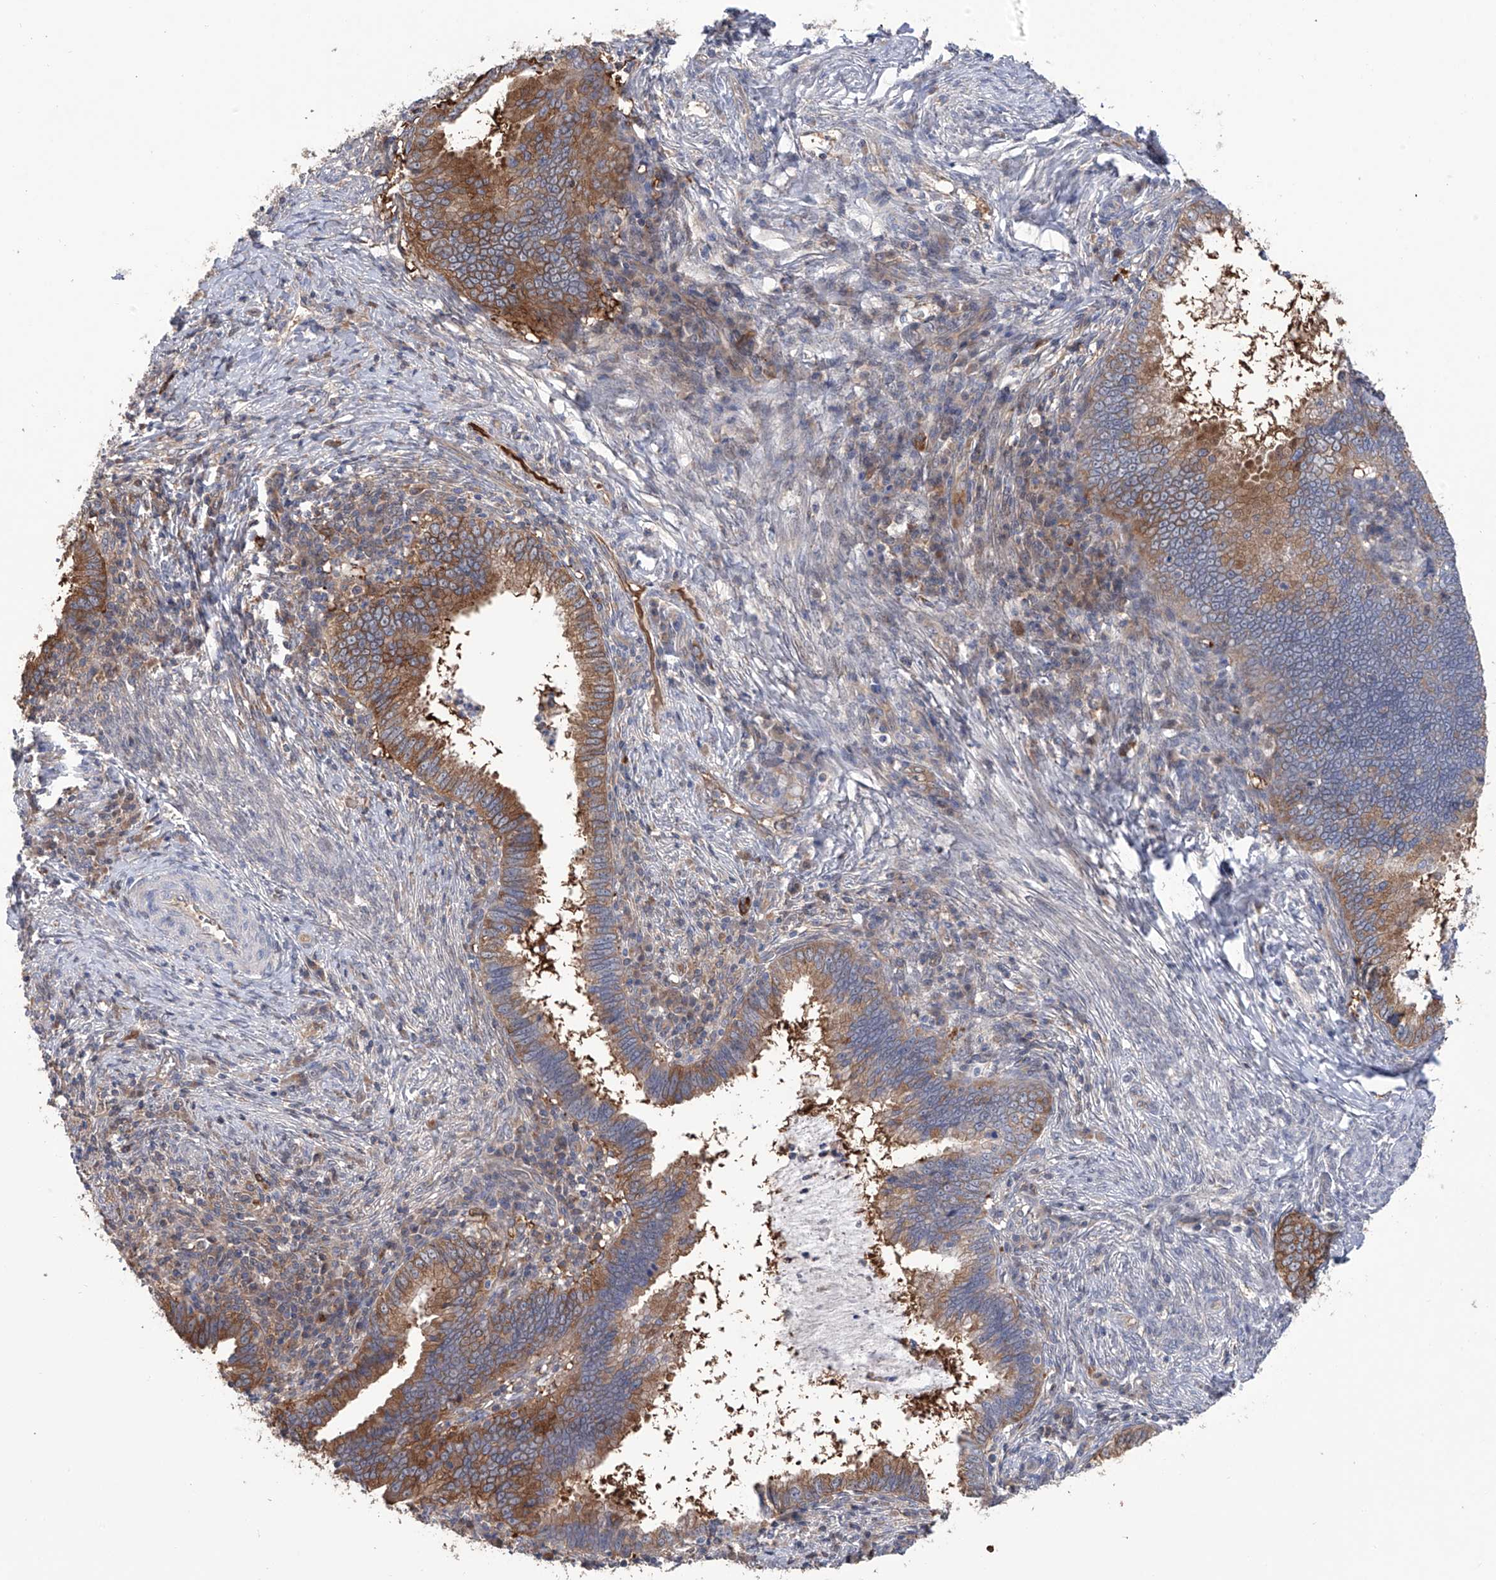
{"staining": {"intensity": "moderate", "quantity": ">75%", "location": "cytoplasmic/membranous"}, "tissue": "cervical cancer", "cell_type": "Tumor cells", "image_type": "cancer", "snomed": [{"axis": "morphology", "description": "Adenocarcinoma, NOS"}, {"axis": "topography", "description": "Cervix"}], "caption": "Immunohistochemistry of human cervical cancer (adenocarcinoma) shows medium levels of moderate cytoplasmic/membranous expression in about >75% of tumor cells.", "gene": "NUDT17", "patient": {"sex": "female", "age": 36}}